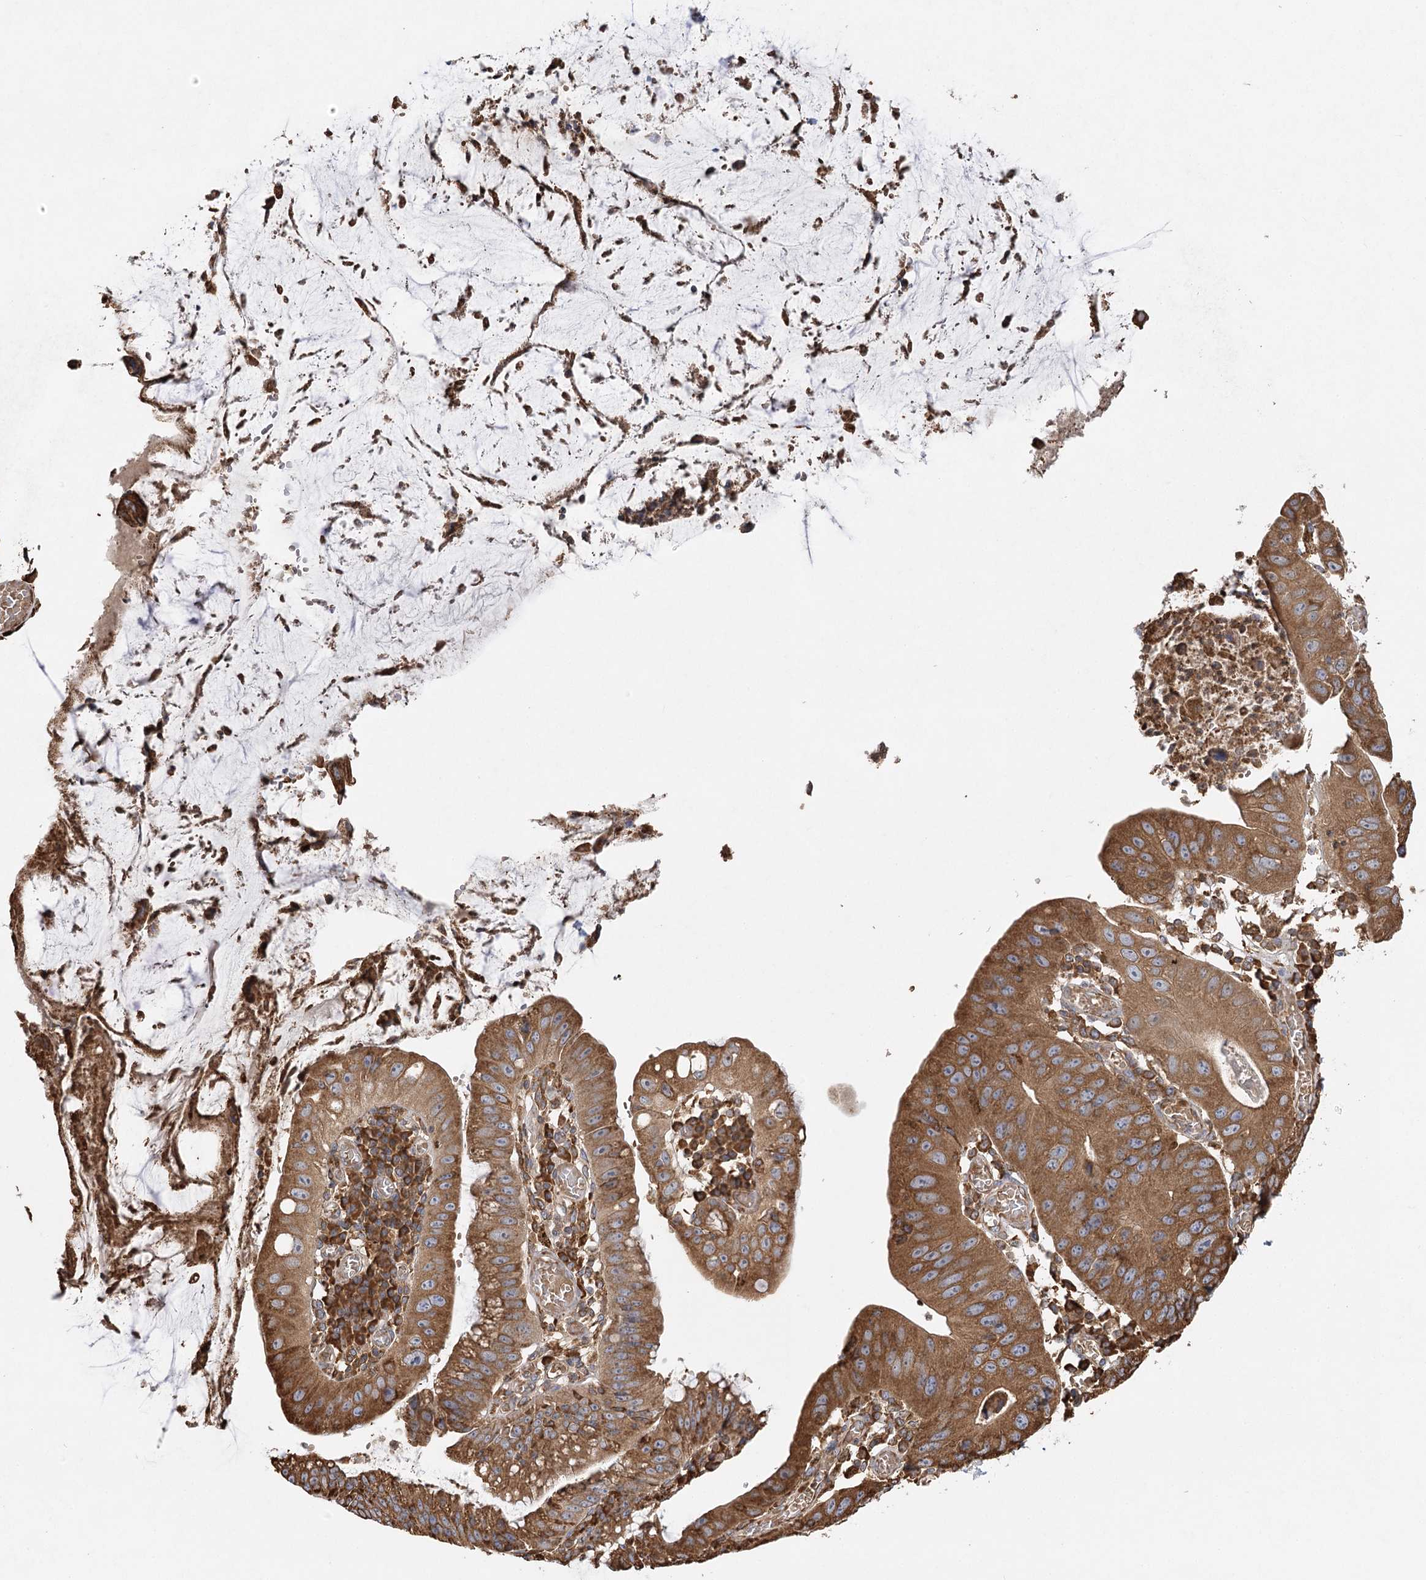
{"staining": {"intensity": "moderate", "quantity": ">75%", "location": "cytoplasmic/membranous"}, "tissue": "stomach cancer", "cell_type": "Tumor cells", "image_type": "cancer", "snomed": [{"axis": "morphology", "description": "Adenocarcinoma, NOS"}, {"axis": "topography", "description": "Stomach"}], "caption": "Moderate cytoplasmic/membranous protein positivity is identified in approximately >75% of tumor cells in stomach cancer.", "gene": "ACAP2", "patient": {"sex": "male", "age": 59}}